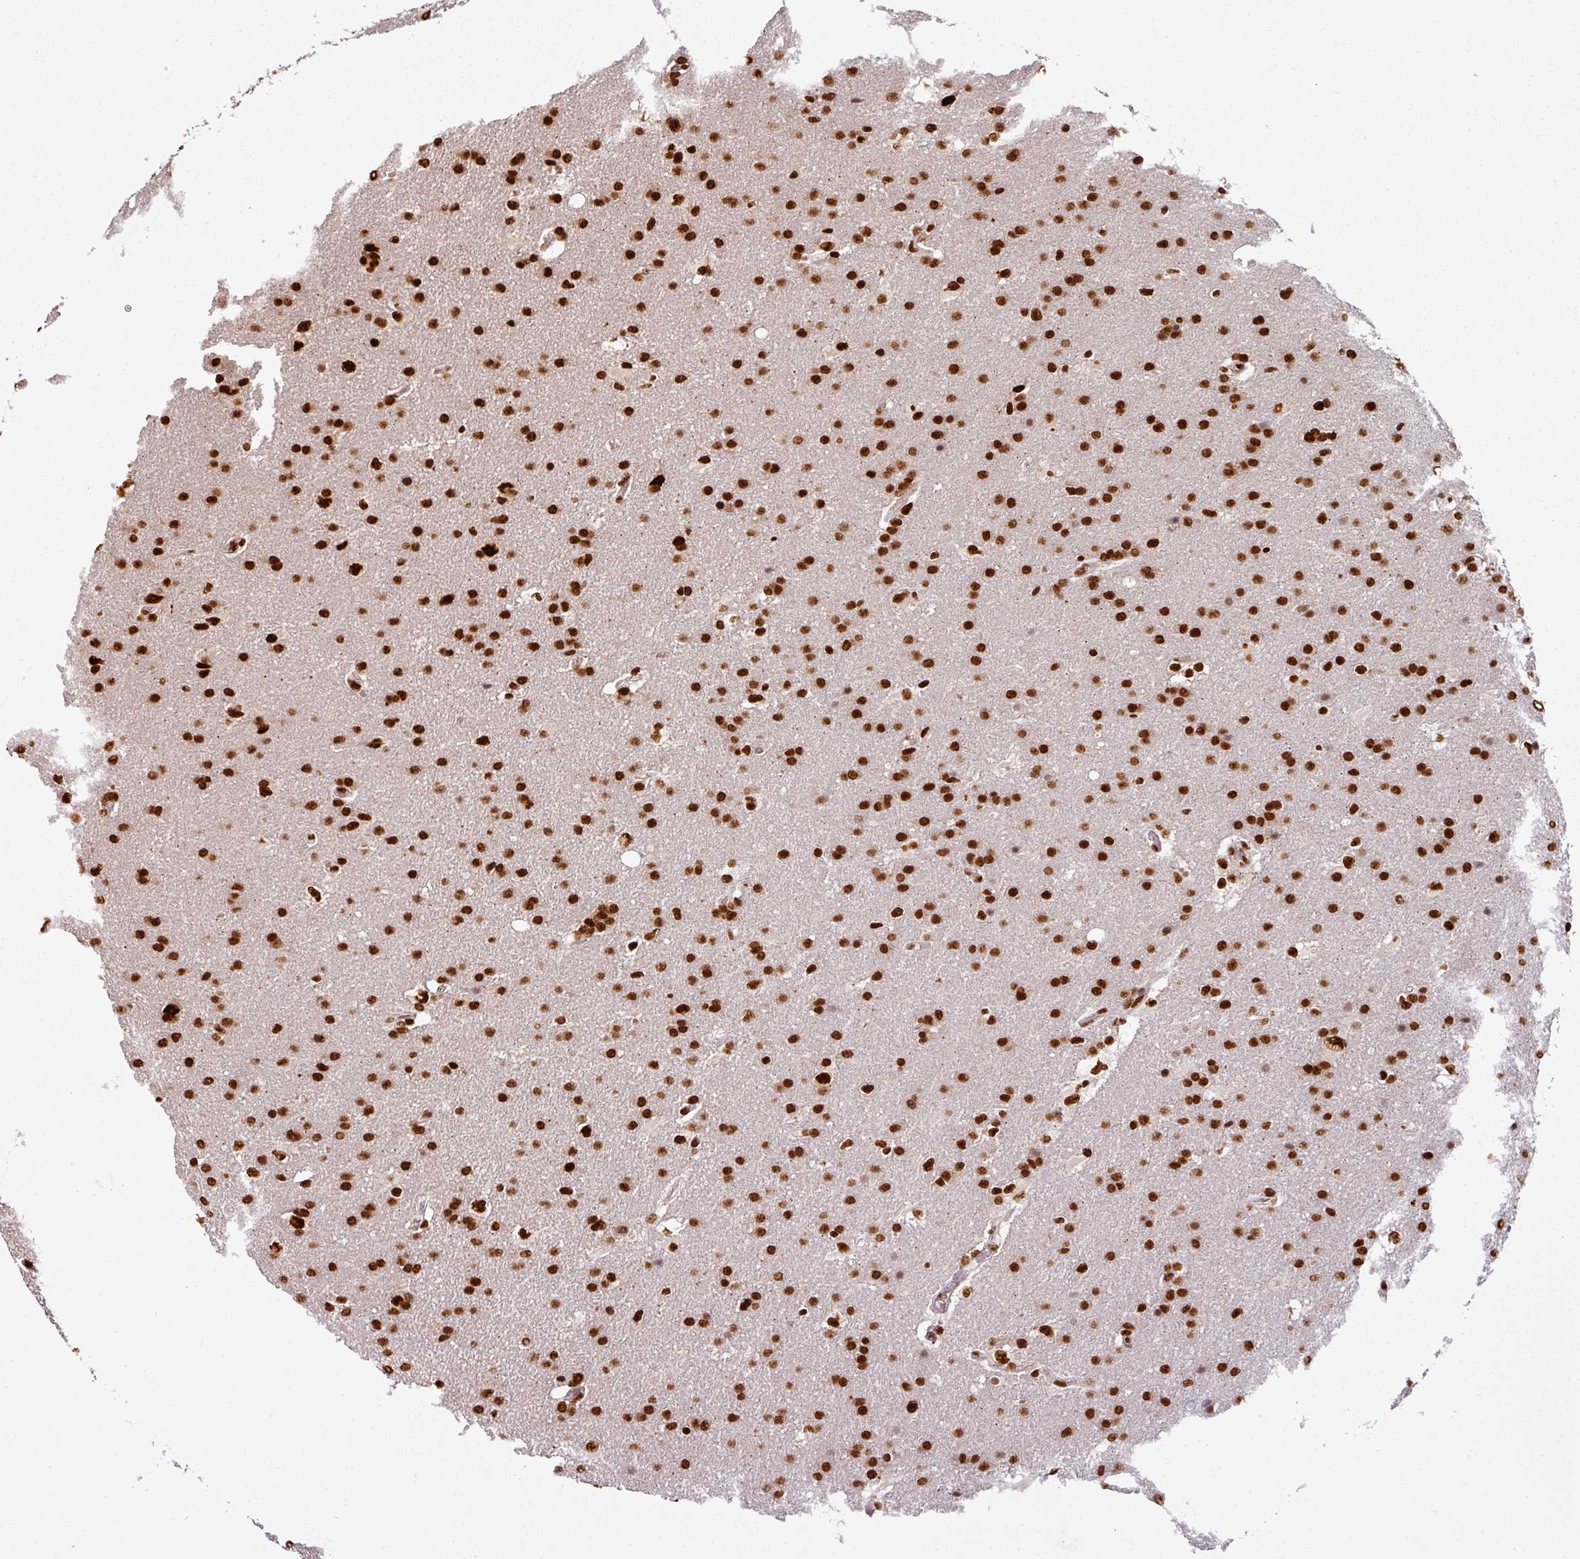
{"staining": {"intensity": "strong", "quantity": ">75%", "location": "nuclear"}, "tissue": "glioma", "cell_type": "Tumor cells", "image_type": "cancer", "snomed": [{"axis": "morphology", "description": "Glioma, malignant, High grade"}, {"axis": "topography", "description": "Brain"}], "caption": "Protein expression analysis of human glioma reveals strong nuclear positivity in about >75% of tumor cells.", "gene": "SIK3", "patient": {"sex": "male", "age": 56}}